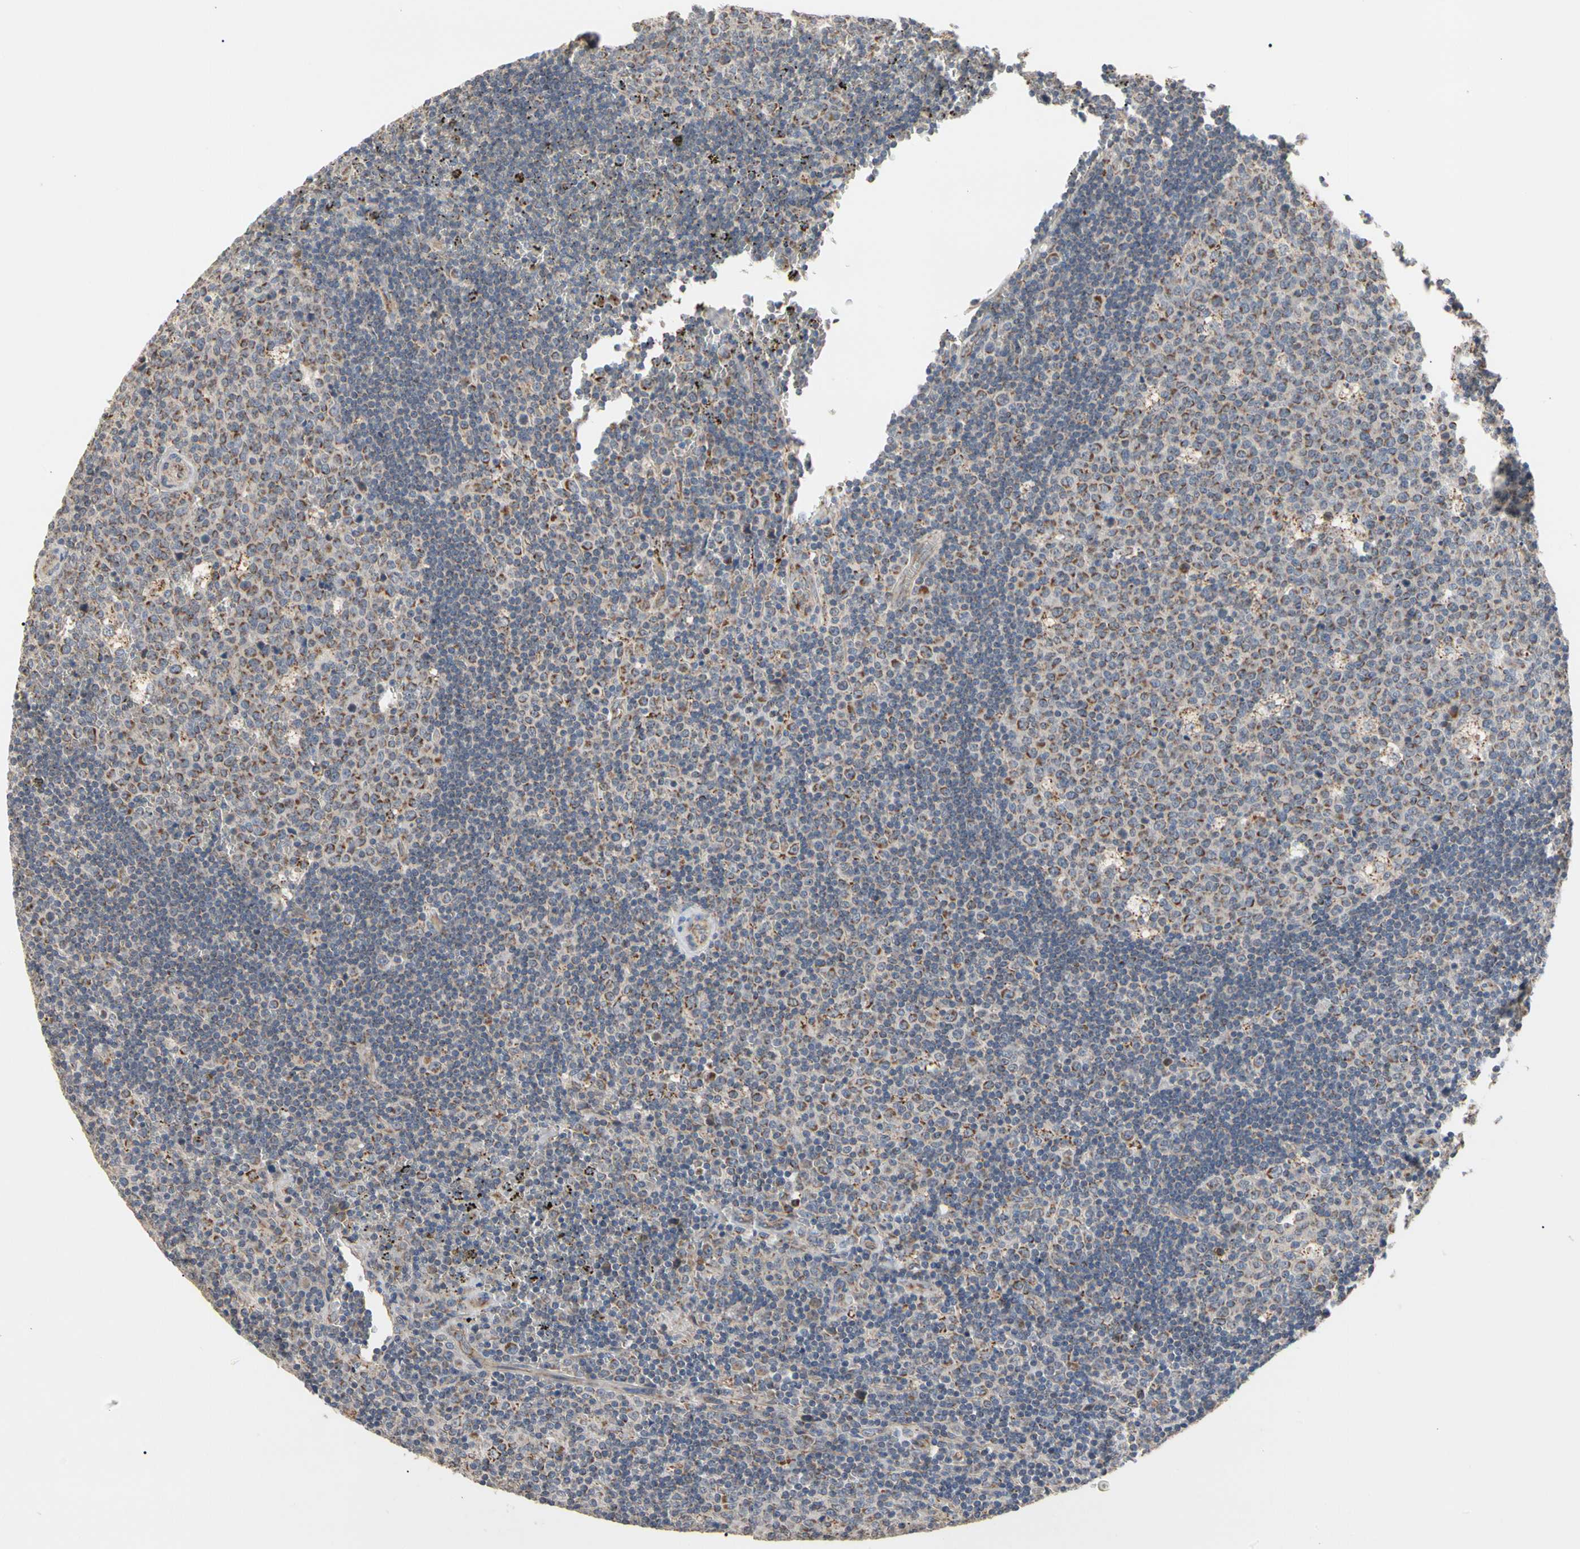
{"staining": {"intensity": "moderate", "quantity": ">75%", "location": "cytoplasmic/membranous"}, "tissue": "lymph node", "cell_type": "Germinal center cells", "image_type": "normal", "snomed": [{"axis": "morphology", "description": "Normal tissue, NOS"}, {"axis": "topography", "description": "Lymph node"}, {"axis": "topography", "description": "Salivary gland"}], "caption": "Immunohistochemistry (IHC) staining of benign lymph node, which demonstrates medium levels of moderate cytoplasmic/membranous positivity in about >75% of germinal center cells indicating moderate cytoplasmic/membranous protein staining. The staining was performed using DAB (brown) for protein detection and nuclei were counterstained in hematoxylin (blue).", "gene": "GPD2", "patient": {"sex": "male", "age": 8}}